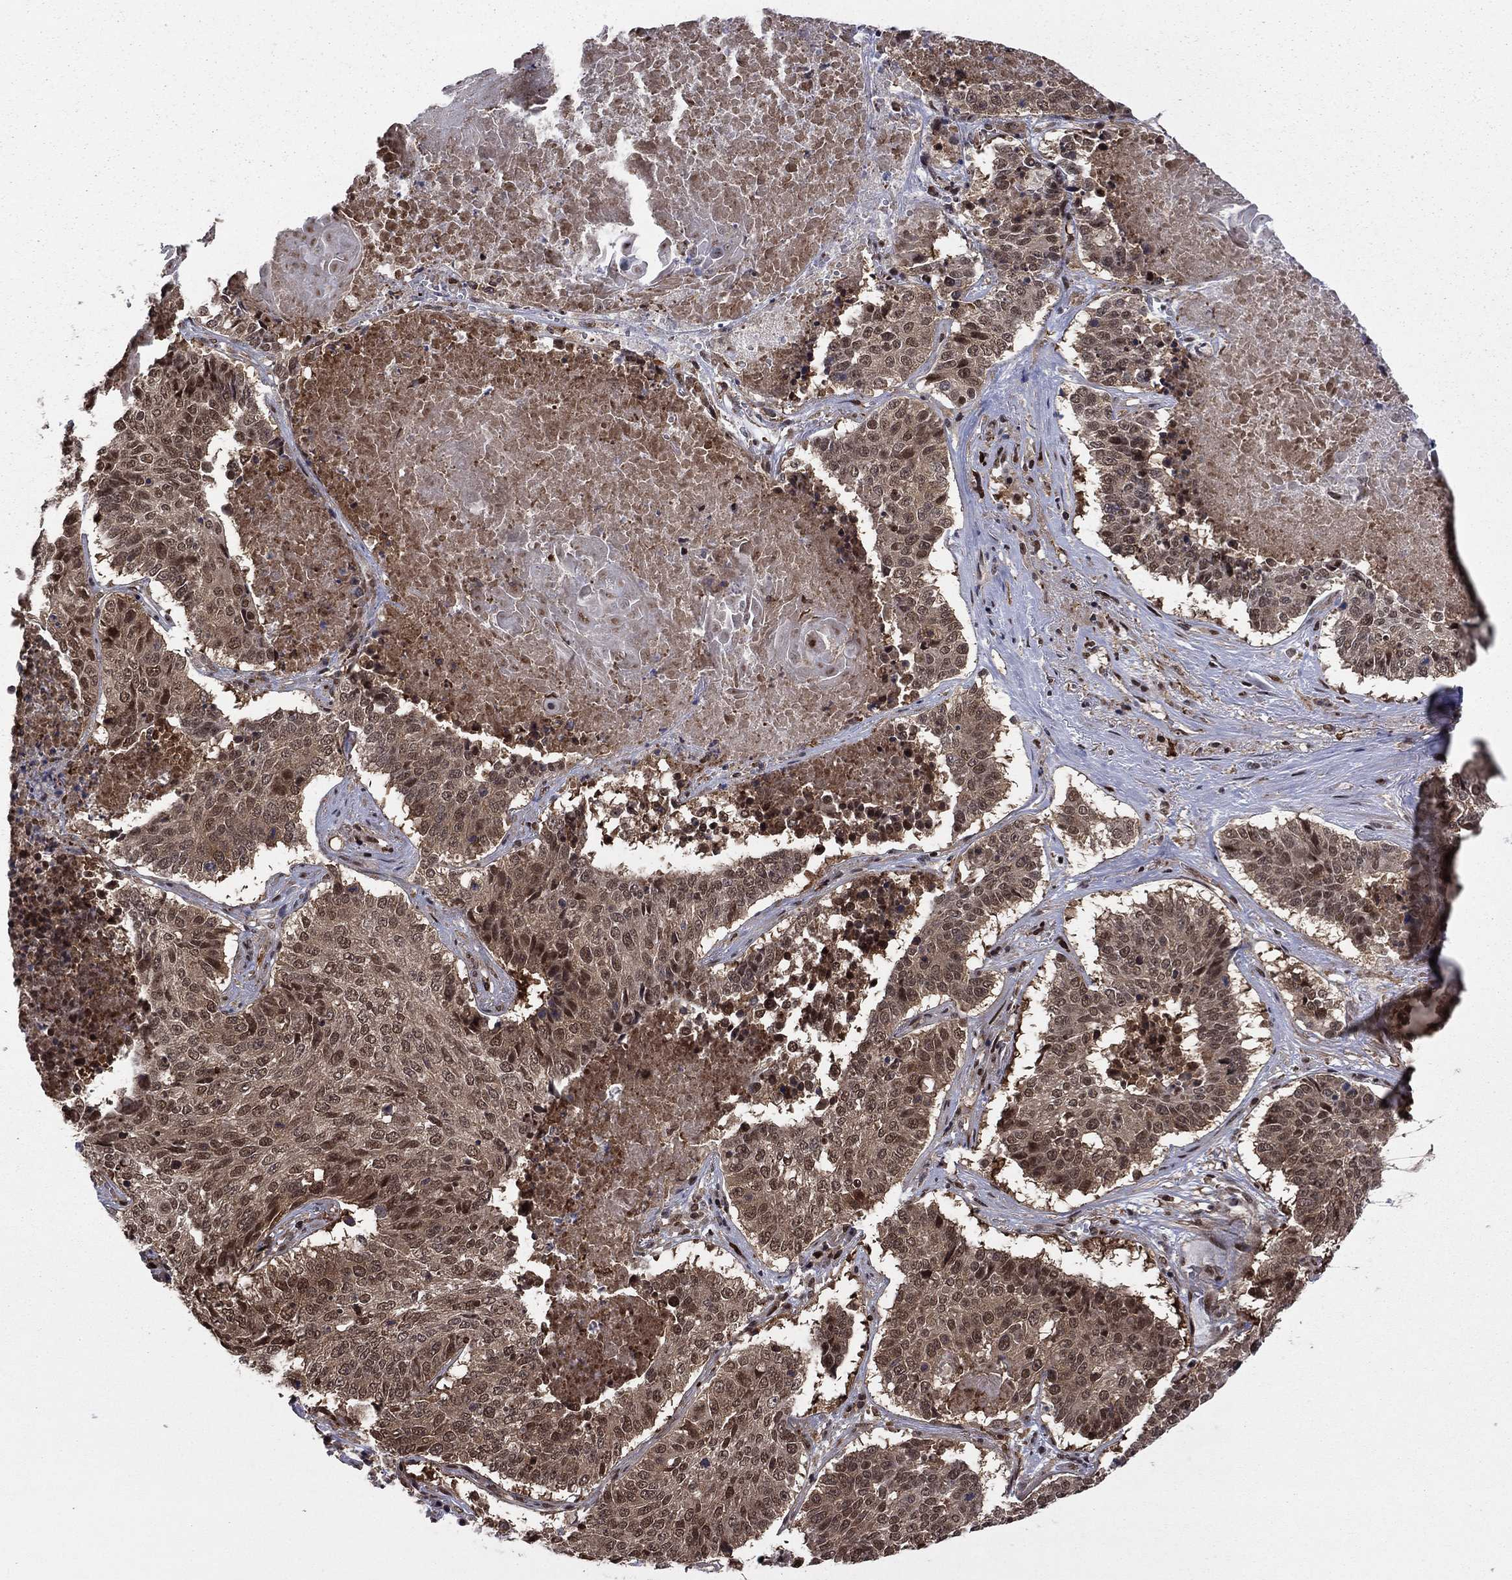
{"staining": {"intensity": "moderate", "quantity": "<25%", "location": "nuclear"}, "tissue": "lung cancer", "cell_type": "Tumor cells", "image_type": "cancer", "snomed": [{"axis": "morphology", "description": "Squamous cell carcinoma, NOS"}, {"axis": "topography", "description": "Lung"}], "caption": "Tumor cells display moderate nuclear staining in about <25% of cells in squamous cell carcinoma (lung).", "gene": "PSMD2", "patient": {"sex": "male", "age": 64}}